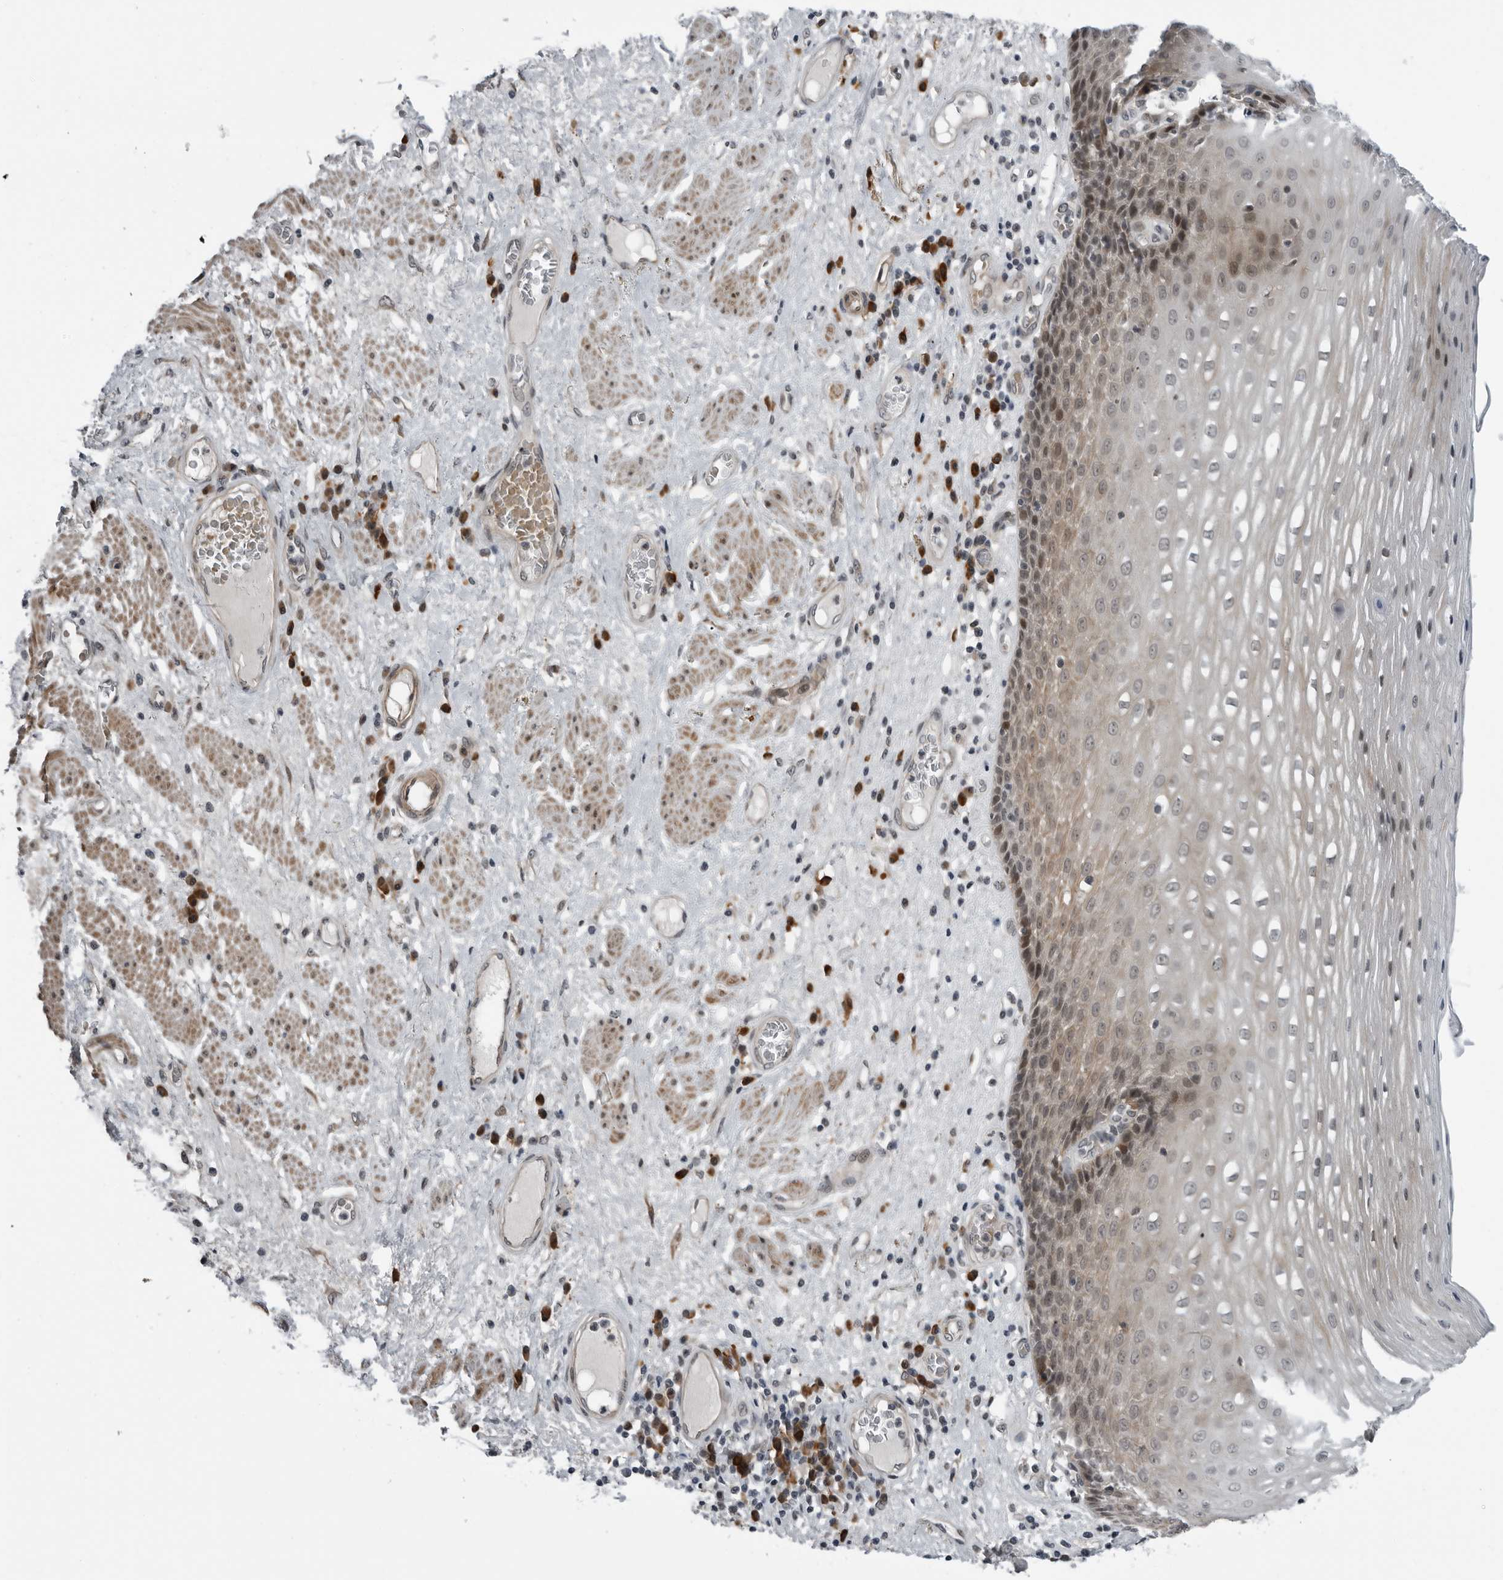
{"staining": {"intensity": "moderate", "quantity": "25%-75%", "location": "cytoplasmic/membranous,nuclear"}, "tissue": "esophagus", "cell_type": "Squamous epithelial cells", "image_type": "normal", "snomed": [{"axis": "morphology", "description": "Normal tissue, NOS"}, {"axis": "morphology", "description": "Adenocarcinoma, NOS"}, {"axis": "topography", "description": "Esophagus"}], "caption": "Human esophagus stained for a protein (brown) displays moderate cytoplasmic/membranous,nuclear positive staining in approximately 25%-75% of squamous epithelial cells.", "gene": "ALPK2", "patient": {"sex": "male", "age": 62}}